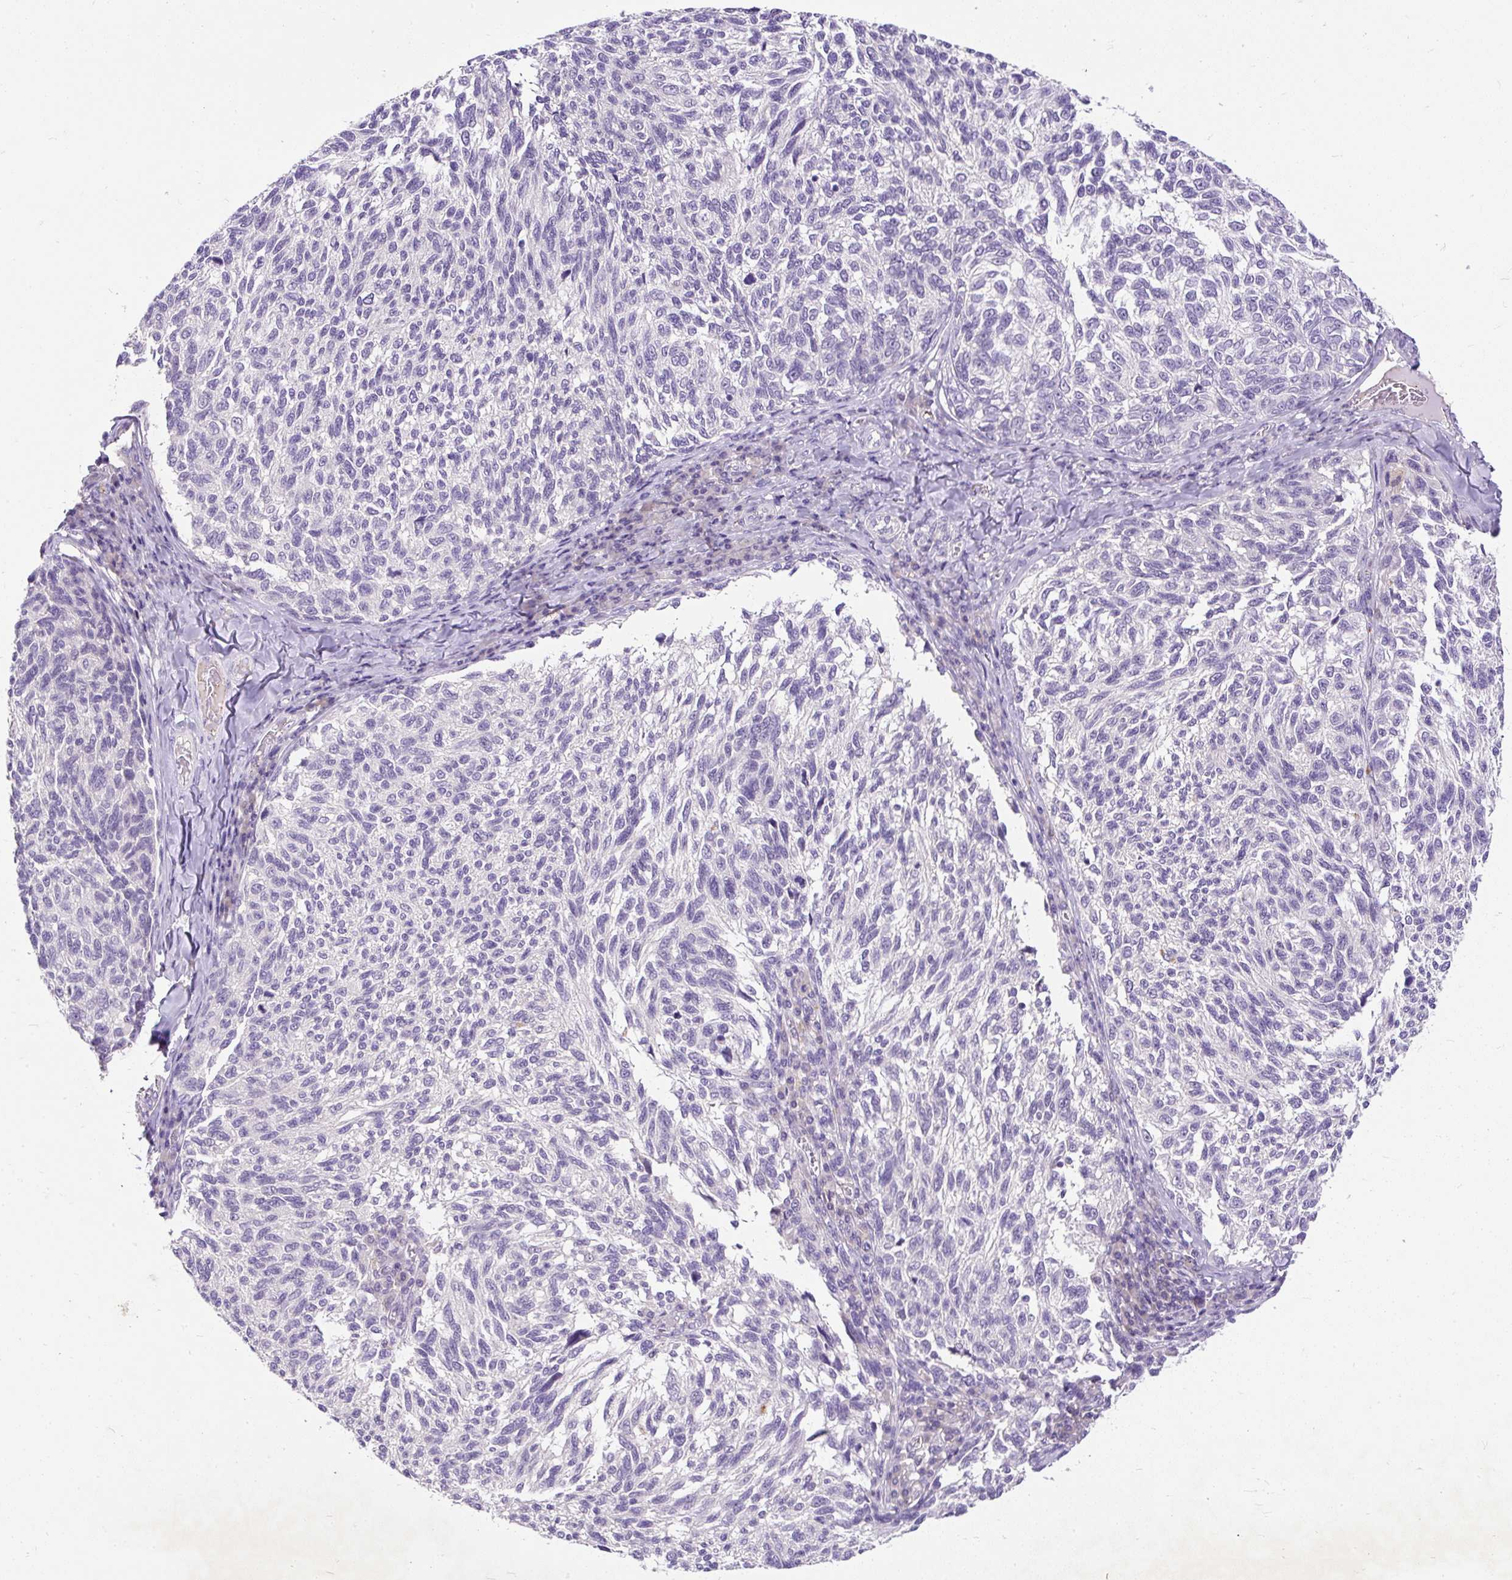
{"staining": {"intensity": "negative", "quantity": "none", "location": "none"}, "tissue": "melanoma", "cell_type": "Tumor cells", "image_type": "cancer", "snomed": [{"axis": "morphology", "description": "Malignant melanoma, NOS"}, {"axis": "topography", "description": "Skin"}], "caption": "Melanoma was stained to show a protein in brown. There is no significant staining in tumor cells.", "gene": "KRTAP20-3", "patient": {"sex": "female", "age": 73}}